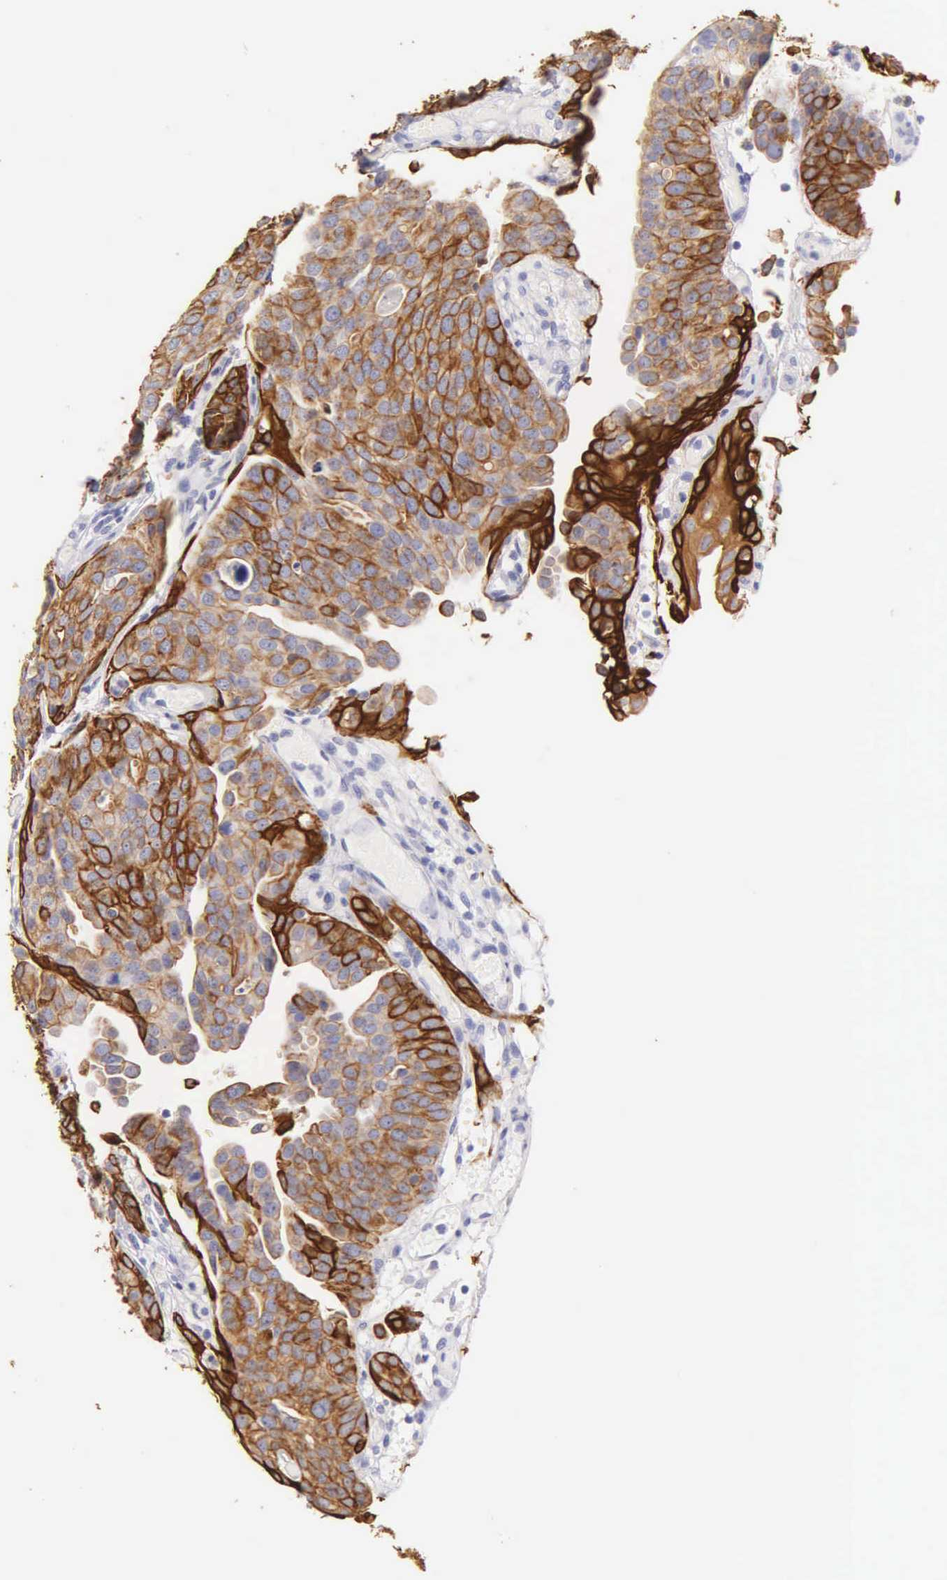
{"staining": {"intensity": "strong", "quantity": "25%-75%", "location": "cytoplasmic/membranous"}, "tissue": "urothelial cancer", "cell_type": "Tumor cells", "image_type": "cancer", "snomed": [{"axis": "morphology", "description": "Urothelial carcinoma, High grade"}, {"axis": "topography", "description": "Urinary bladder"}], "caption": "Immunohistochemistry (IHC) micrograph of neoplastic tissue: high-grade urothelial carcinoma stained using IHC exhibits high levels of strong protein expression localized specifically in the cytoplasmic/membranous of tumor cells, appearing as a cytoplasmic/membranous brown color.", "gene": "KRT17", "patient": {"sex": "male", "age": 78}}